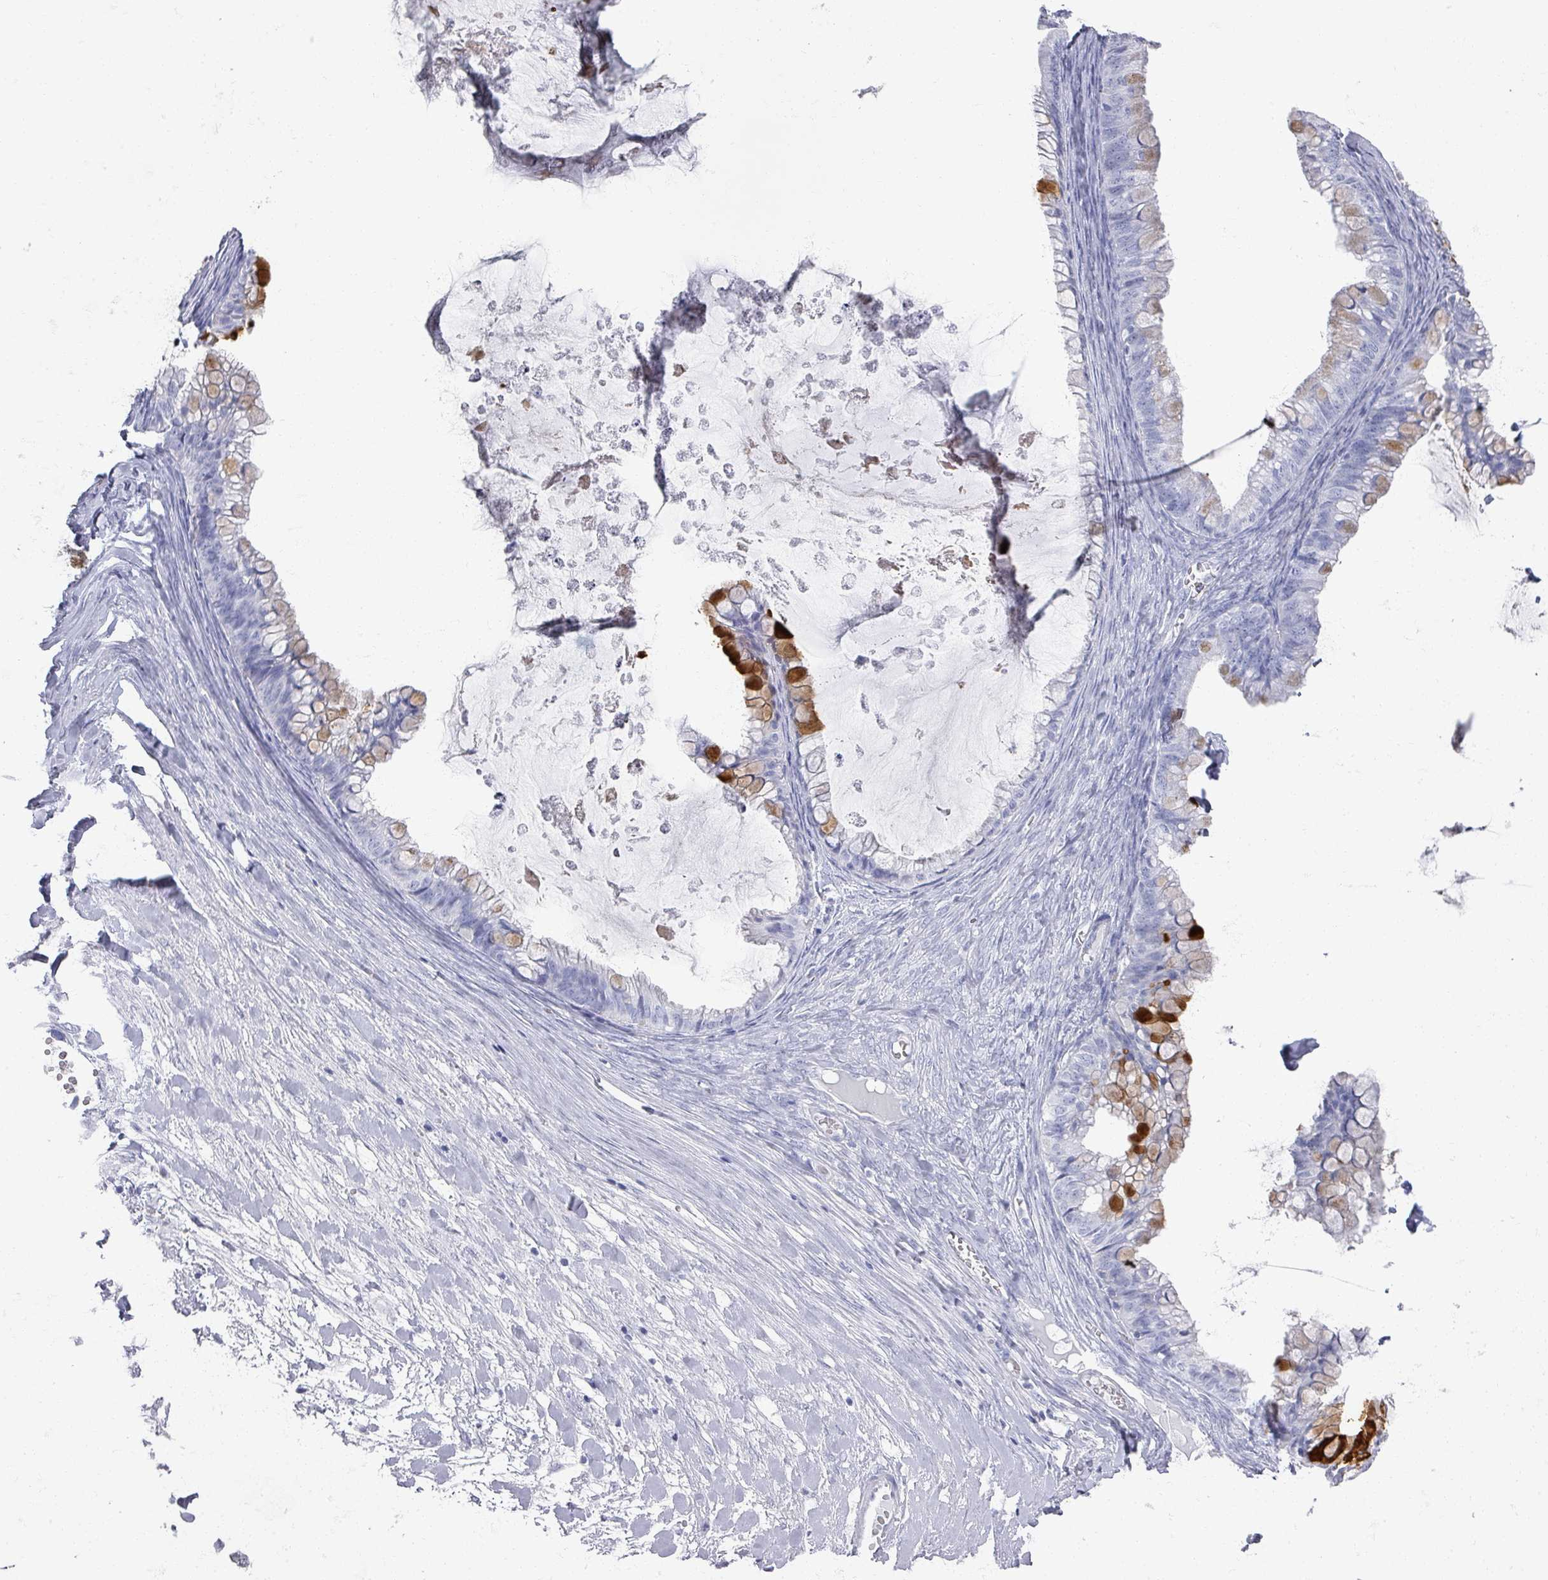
{"staining": {"intensity": "strong", "quantity": "25%-75%", "location": "cytoplasmic/membranous"}, "tissue": "ovarian cancer", "cell_type": "Tumor cells", "image_type": "cancer", "snomed": [{"axis": "morphology", "description": "Cystadenocarcinoma, mucinous, NOS"}, {"axis": "topography", "description": "Ovary"}], "caption": "An IHC histopathology image of neoplastic tissue is shown. Protein staining in brown highlights strong cytoplasmic/membranous positivity in ovarian cancer within tumor cells. The protein is stained brown, and the nuclei are stained in blue (DAB (3,3'-diaminobenzidine) IHC with brightfield microscopy, high magnification).", "gene": "OMG", "patient": {"sex": "female", "age": 35}}